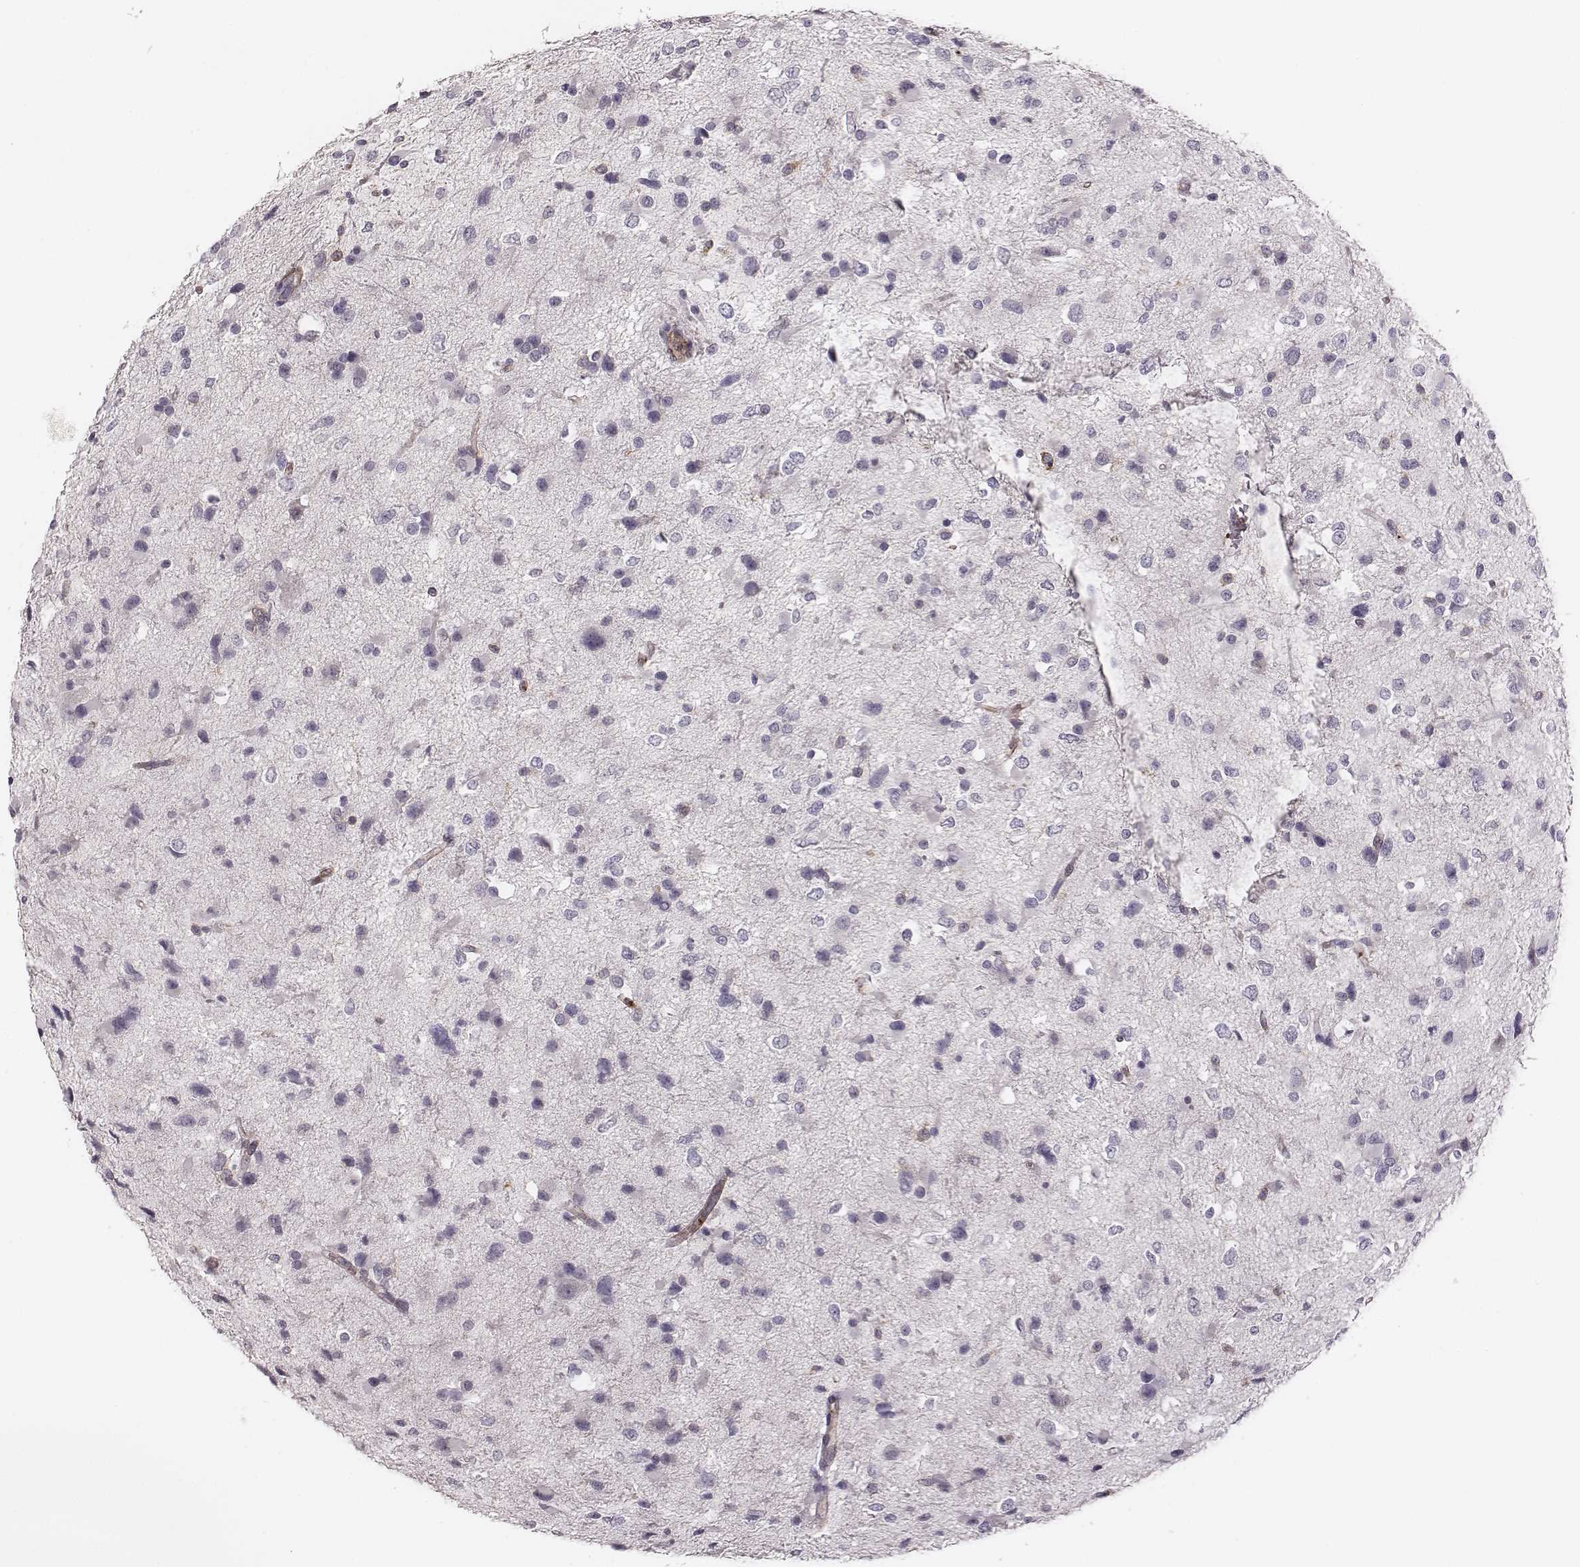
{"staining": {"intensity": "negative", "quantity": "none", "location": "none"}, "tissue": "glioma", "cell_type": "Tumor cells", "image_type": "cancer", "snomed": [{"axis": "morphology", "description": "Glioma, malignant, Low grade"}, {"axis": "topography", "description": "Brain"}], "caption": "High magnification brightfield microscopy of glioma stained with DAB (3,3'-diaminobenzidine) (brown) and counterstained with hematoxylin (blue): tumor cells show no significant expression. Nuclei are stained in blue.", "gene": "ZYX", "patient": {"sex": "female", "age": 32}}